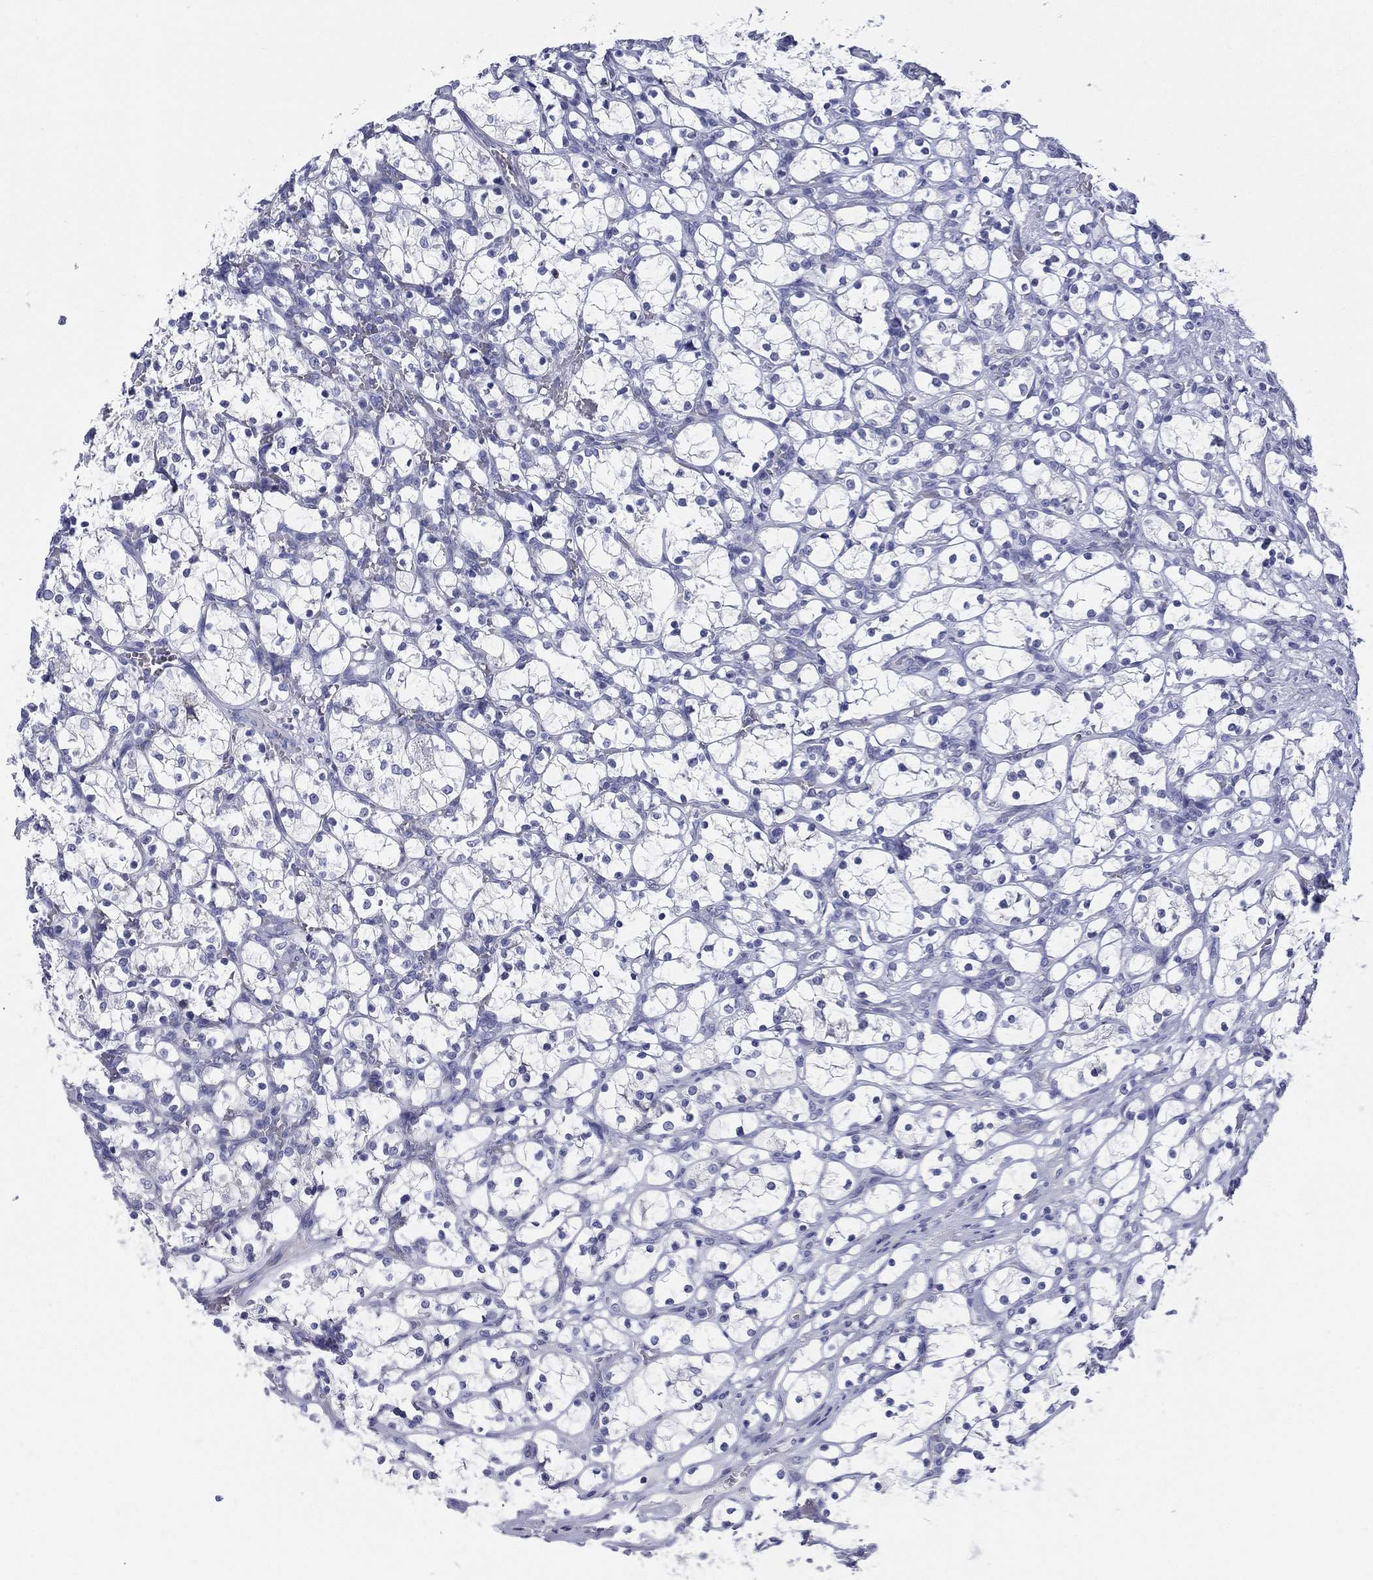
{"staining": {"intensity": "negative", "quantity": "none", "location": "none"}, "tissue": "renal cancer", "cell_type": "Tumor cells", "image_type": "cancer", "snomed": [{"axis": "morphology", "description": "Adenocarcinoma, NOS"}, {"axis": "topography", "description": "Kidney"}], "caption": "The immunohistochemistry histopathology image has no significant staining in tumor cells of renal adenocarcinoma tissue. (DAB immunohistochemistry (IHC) visualized using brightfield microscopy, high magnification).", "gene": "RSPH4A", "patient": {"sex": "female", "age": 69}}